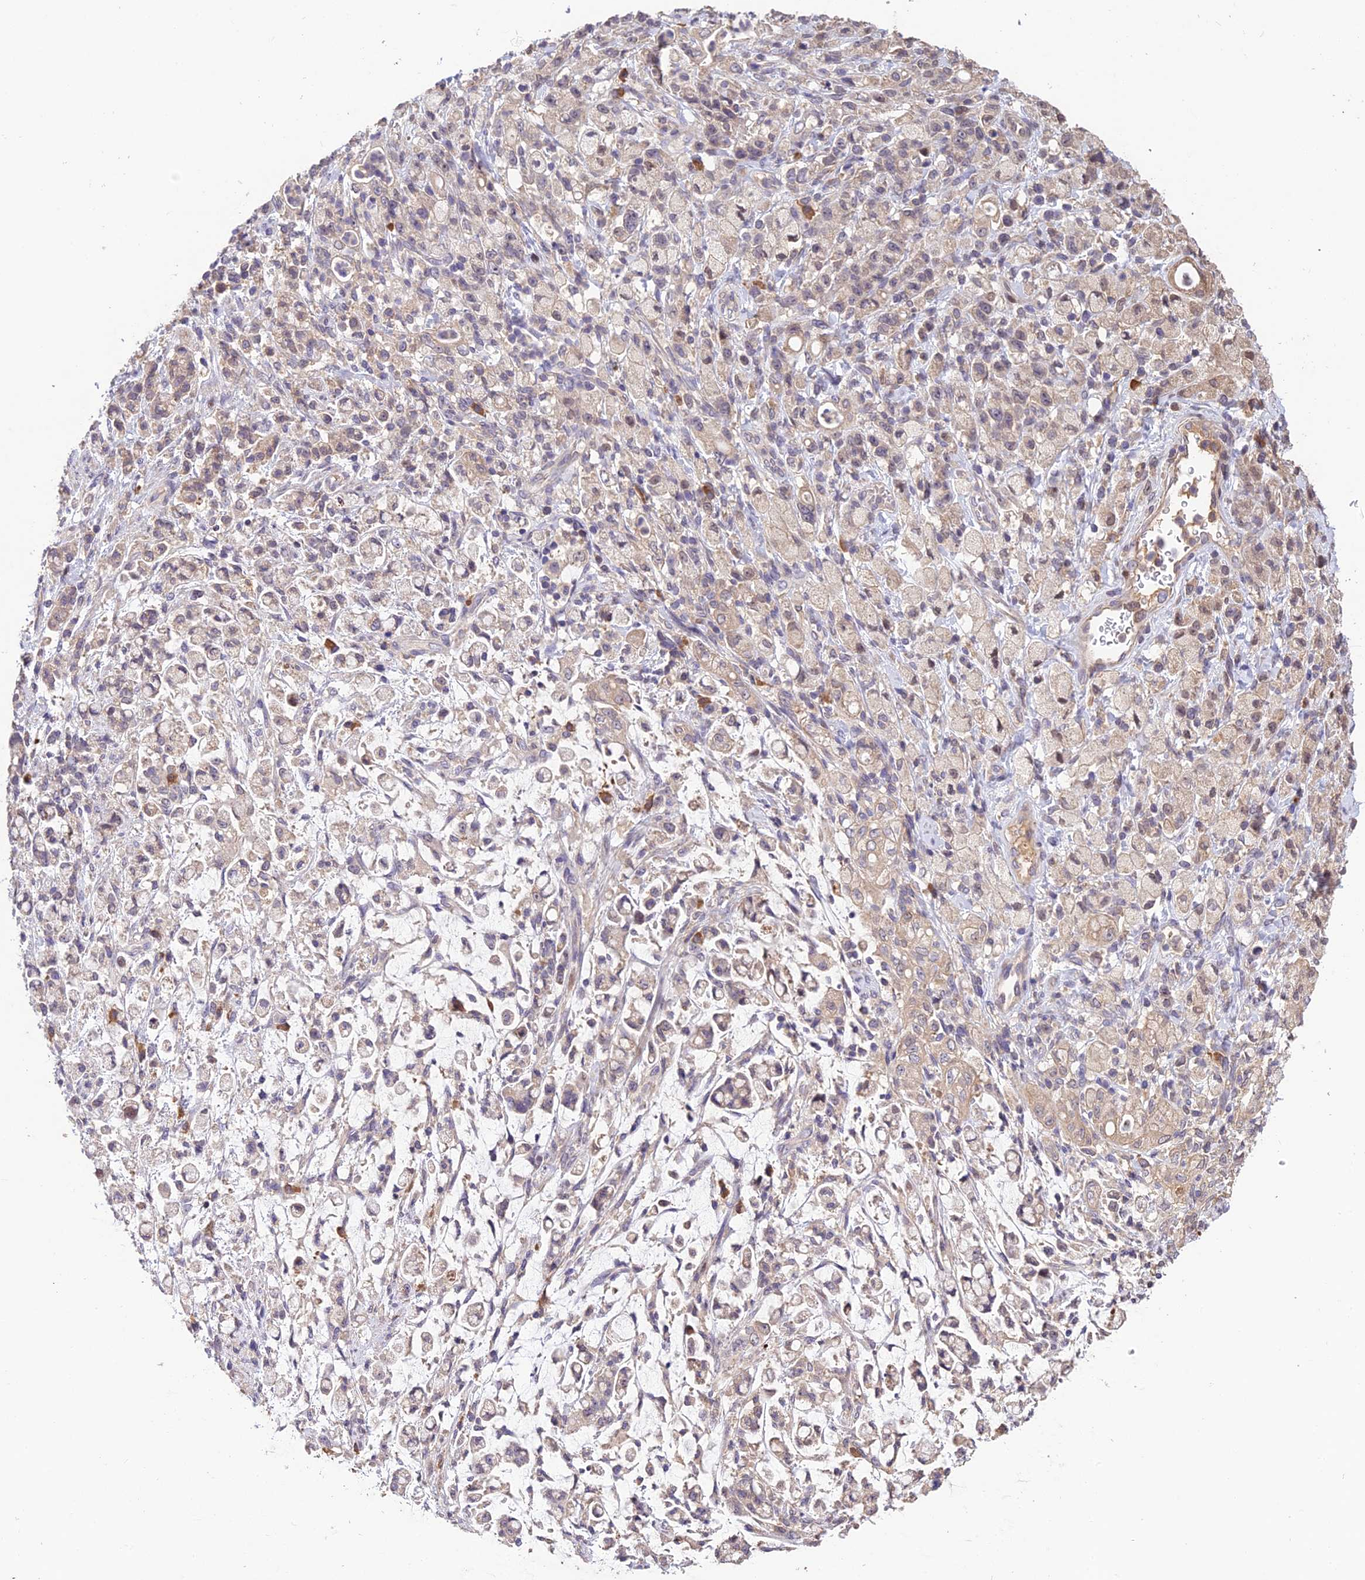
{"staining": {"intensity": "negative", "quantity": "none", "location": "none"}, "tissue": "stomach cancer", "cell_type": "Tumor cells", "image_type": "cancer", "snomed": [{"axis": "morphology", "description": "Adenocarcinoma, NOS"}, {"axis": "topography", "description": "Stomach"}], "caption": "Tumor cells are negative for protein expression in human adenocarcinoma (stomach). (Stains: DAB (3,3'-diaminobenzidine) immunohistochemistry with hematoxylin counter stain, Microscopy: brightfield microscopy at high magnification).", "gene": "DENND5B", "patient": {"sex": "female", "age": 60}}